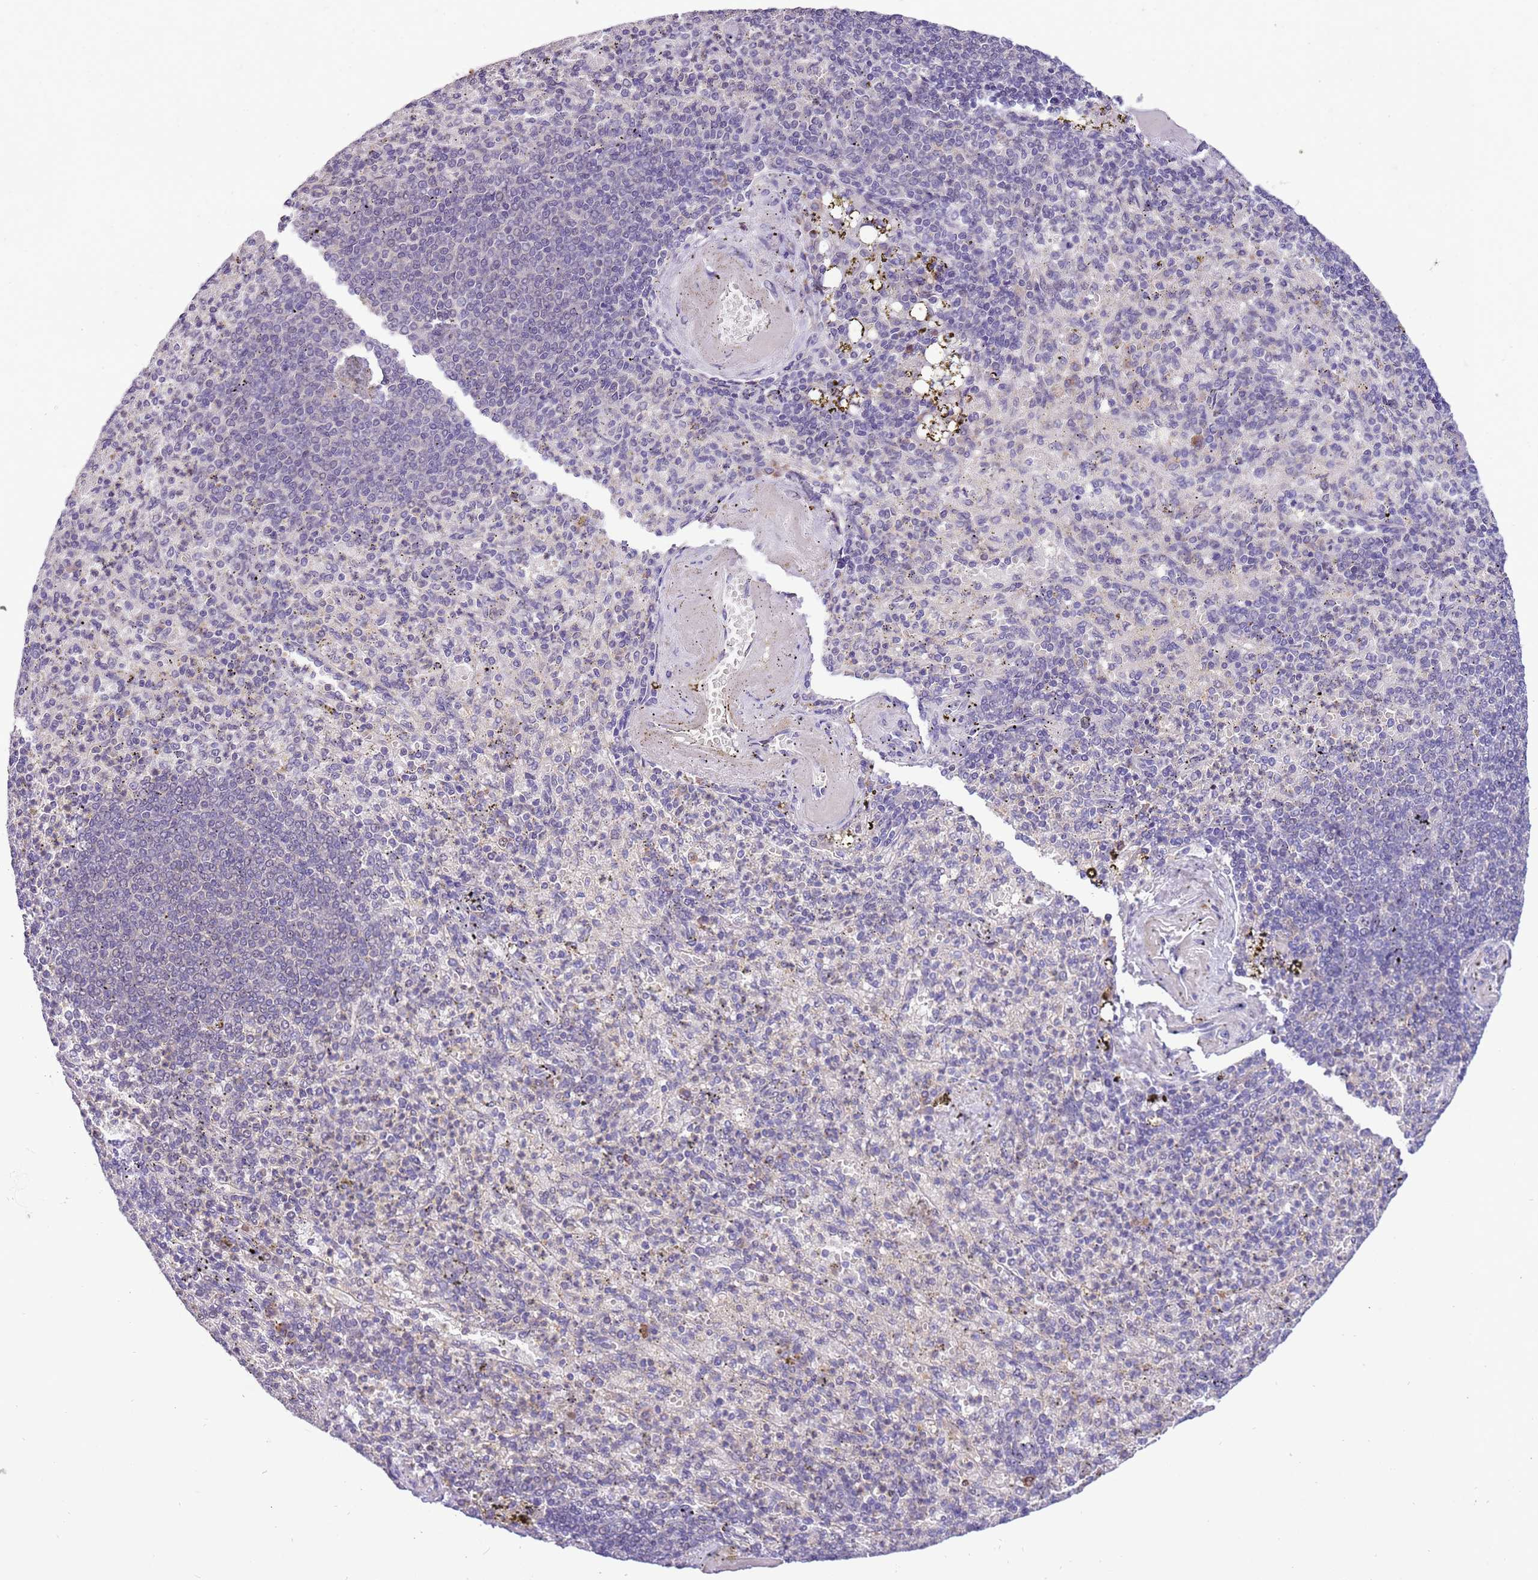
{"staining": {"intensity": "negative", "quantity": "none", "location": "none"}, "tissue": "spleen", "cell_type": "Cells in red pulp", "image_type": "normal", "snomed": [{"axis": "morphology", "description": "Normal tissue, NOS"}, {"axis": "topography", "description": "Spleen"}], "caption": "This is an immunohistochemistry (IHC) micrograph of normal spleen. There is no staining in cells in red pulp.", "gene": "MAGEF1", "patient": {"sex": "female", "age": 74}}